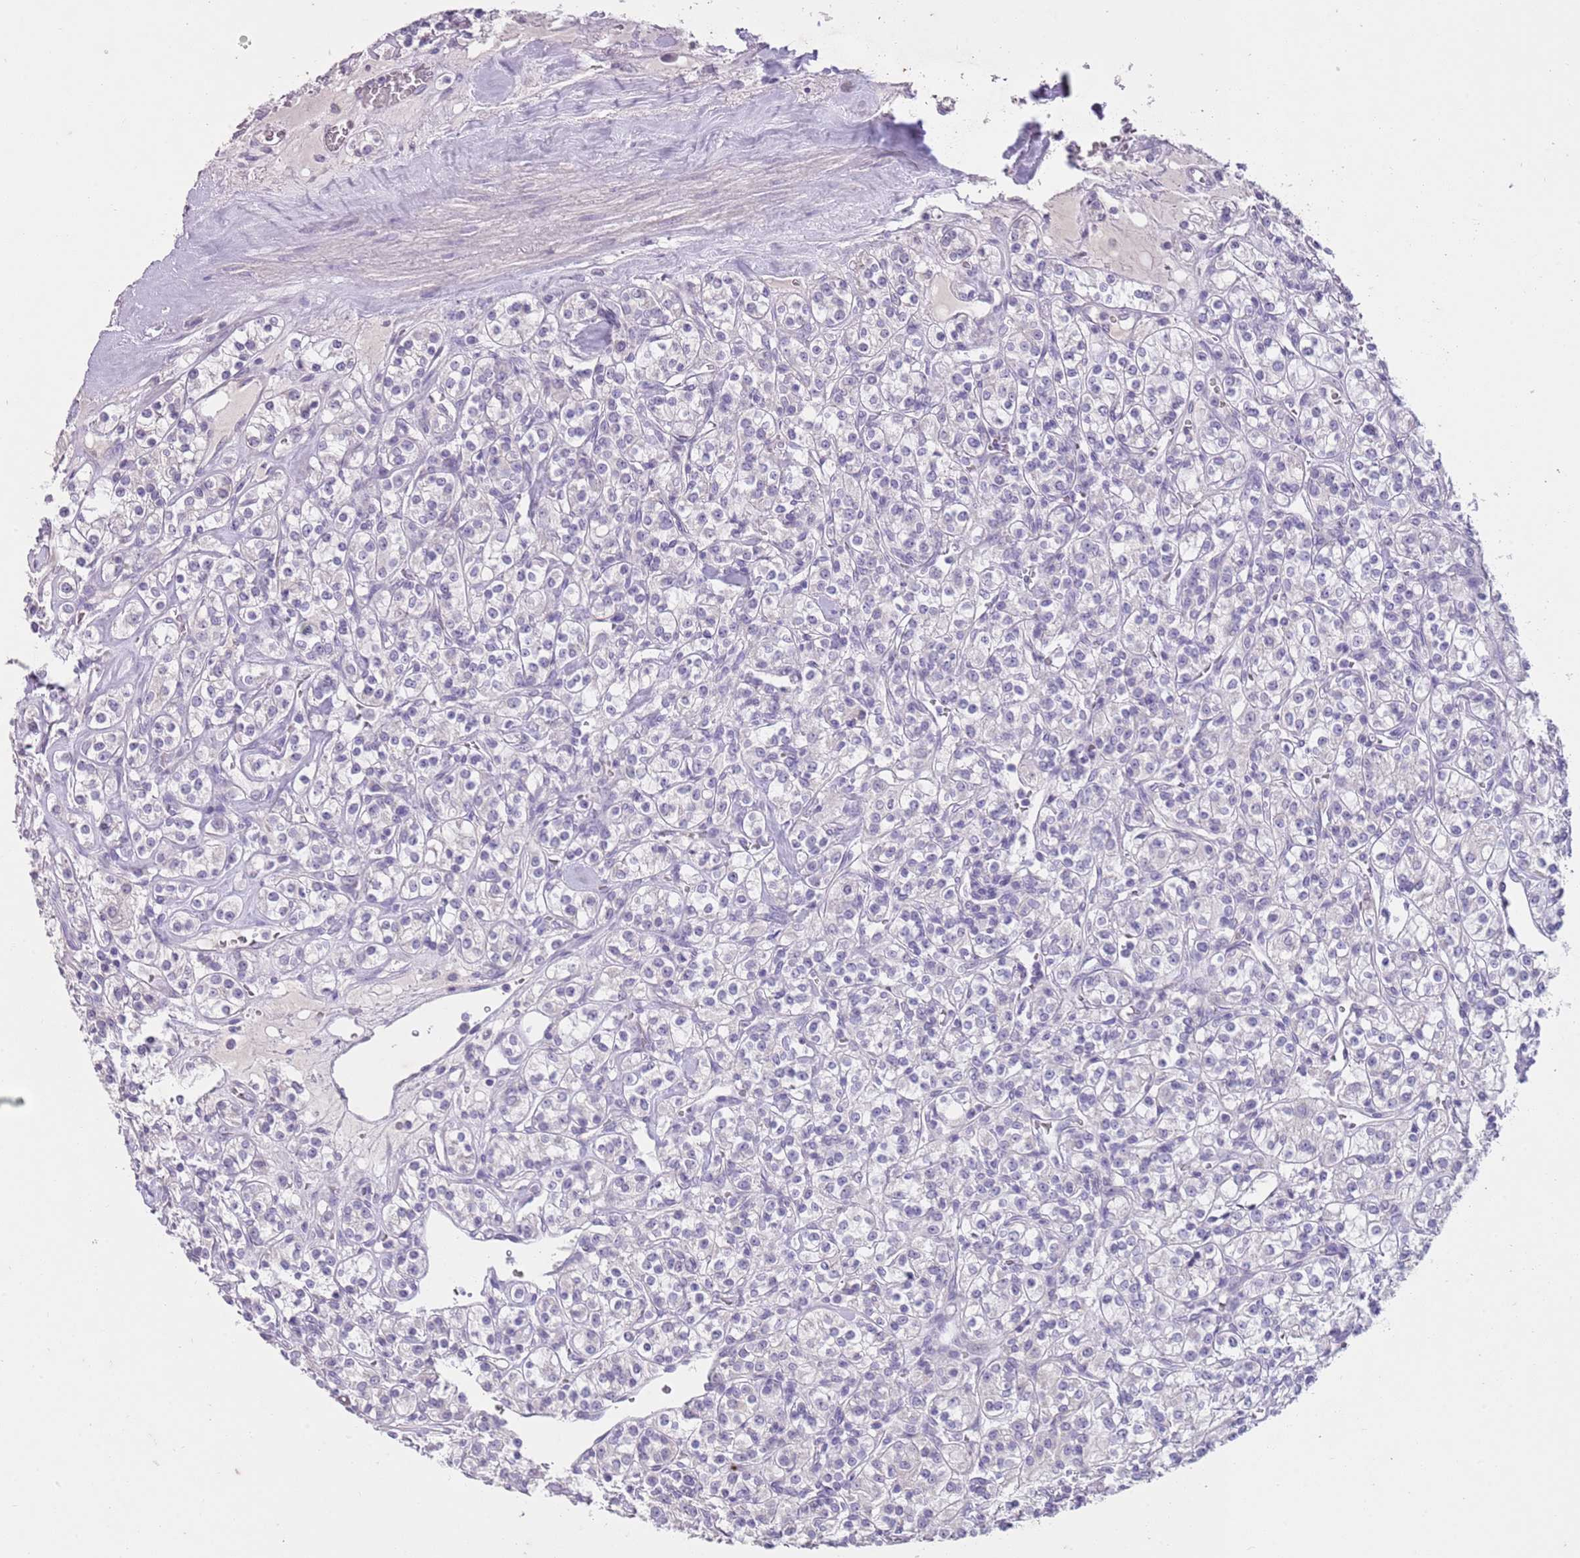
{"staining": {"intensity": "negative", "quantity": "none", "location": "none"}, "tissue": "renal cancer", "cell_type": "Tumor cells", "image_type": "cancer", "snomed": [{"axis": "morphology", "description": "Adenocarcinoma, NOS"}, {"axis": "topography", "description": "Kidney"}], "caption": "Protein analysis of renal adenocarcinoma displays no significant positivity in tumor cells.", "gene": "SLC35E3", "patient": {"sex": "male", "age": 77}}